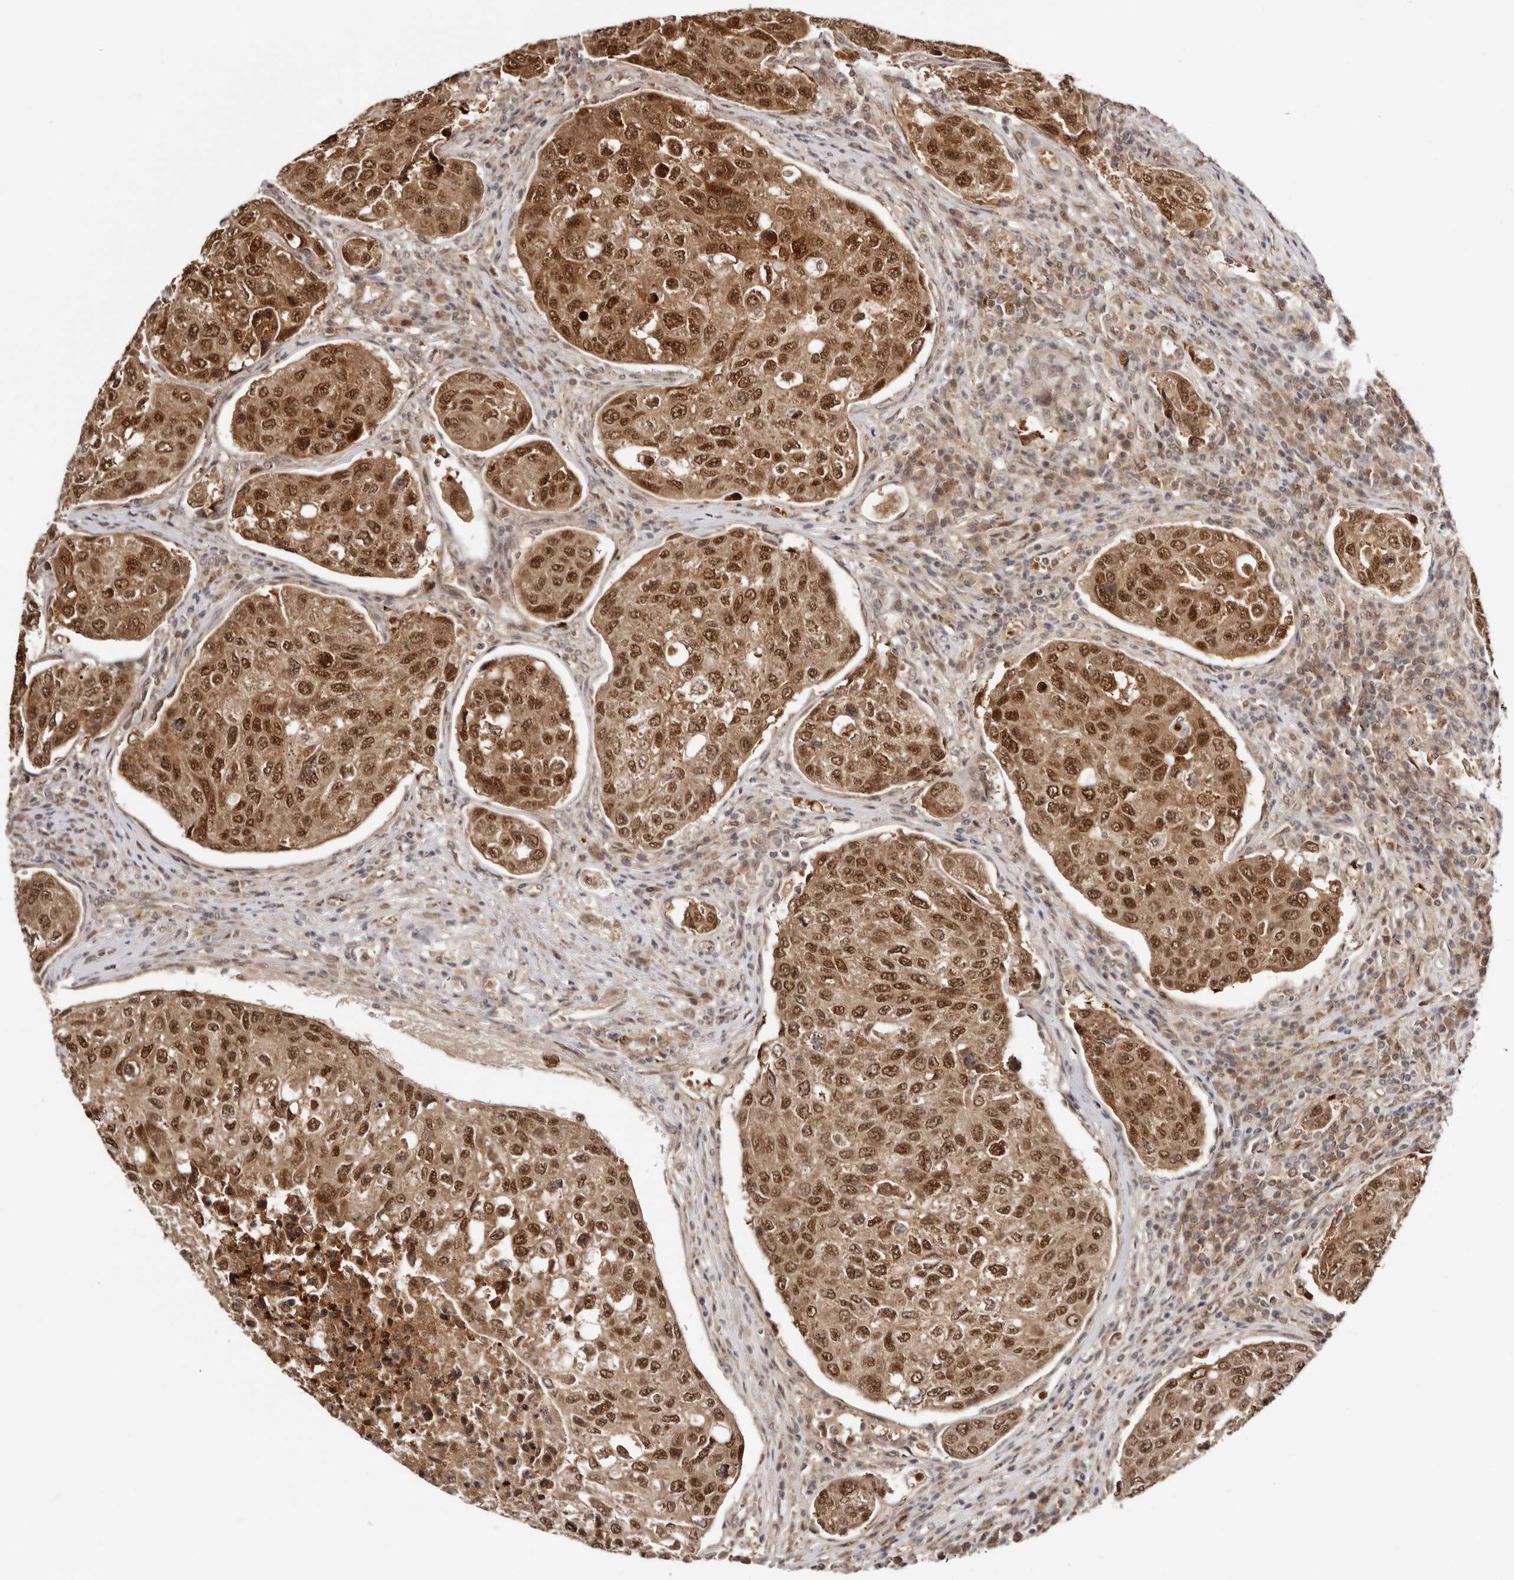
{"staining": {"intensity": "strong", "quantity": ">75%", "location": "cytoplasmic/membranous,nuclear"}, "tissue": "urothelial cancer", "cell_type": "Tumor cells", "image_type": "cancer", "snomed": [{"axis": "morphology", "description": "Urothelial carcinoma, High grade"}, {"axis": "topography", "description": "Lymph node"}, {"axis": "topography", "description": "Urinary bladder"}], "caption": "An image showing strong cytoplasmic/membranous and nuclear staining in approximately >75% of tumor cells in urothelial cancer, as visualized by brown immunohistochemical staining.", "gene": "MED8", "patient": {"sex": "male", "age": 51}}